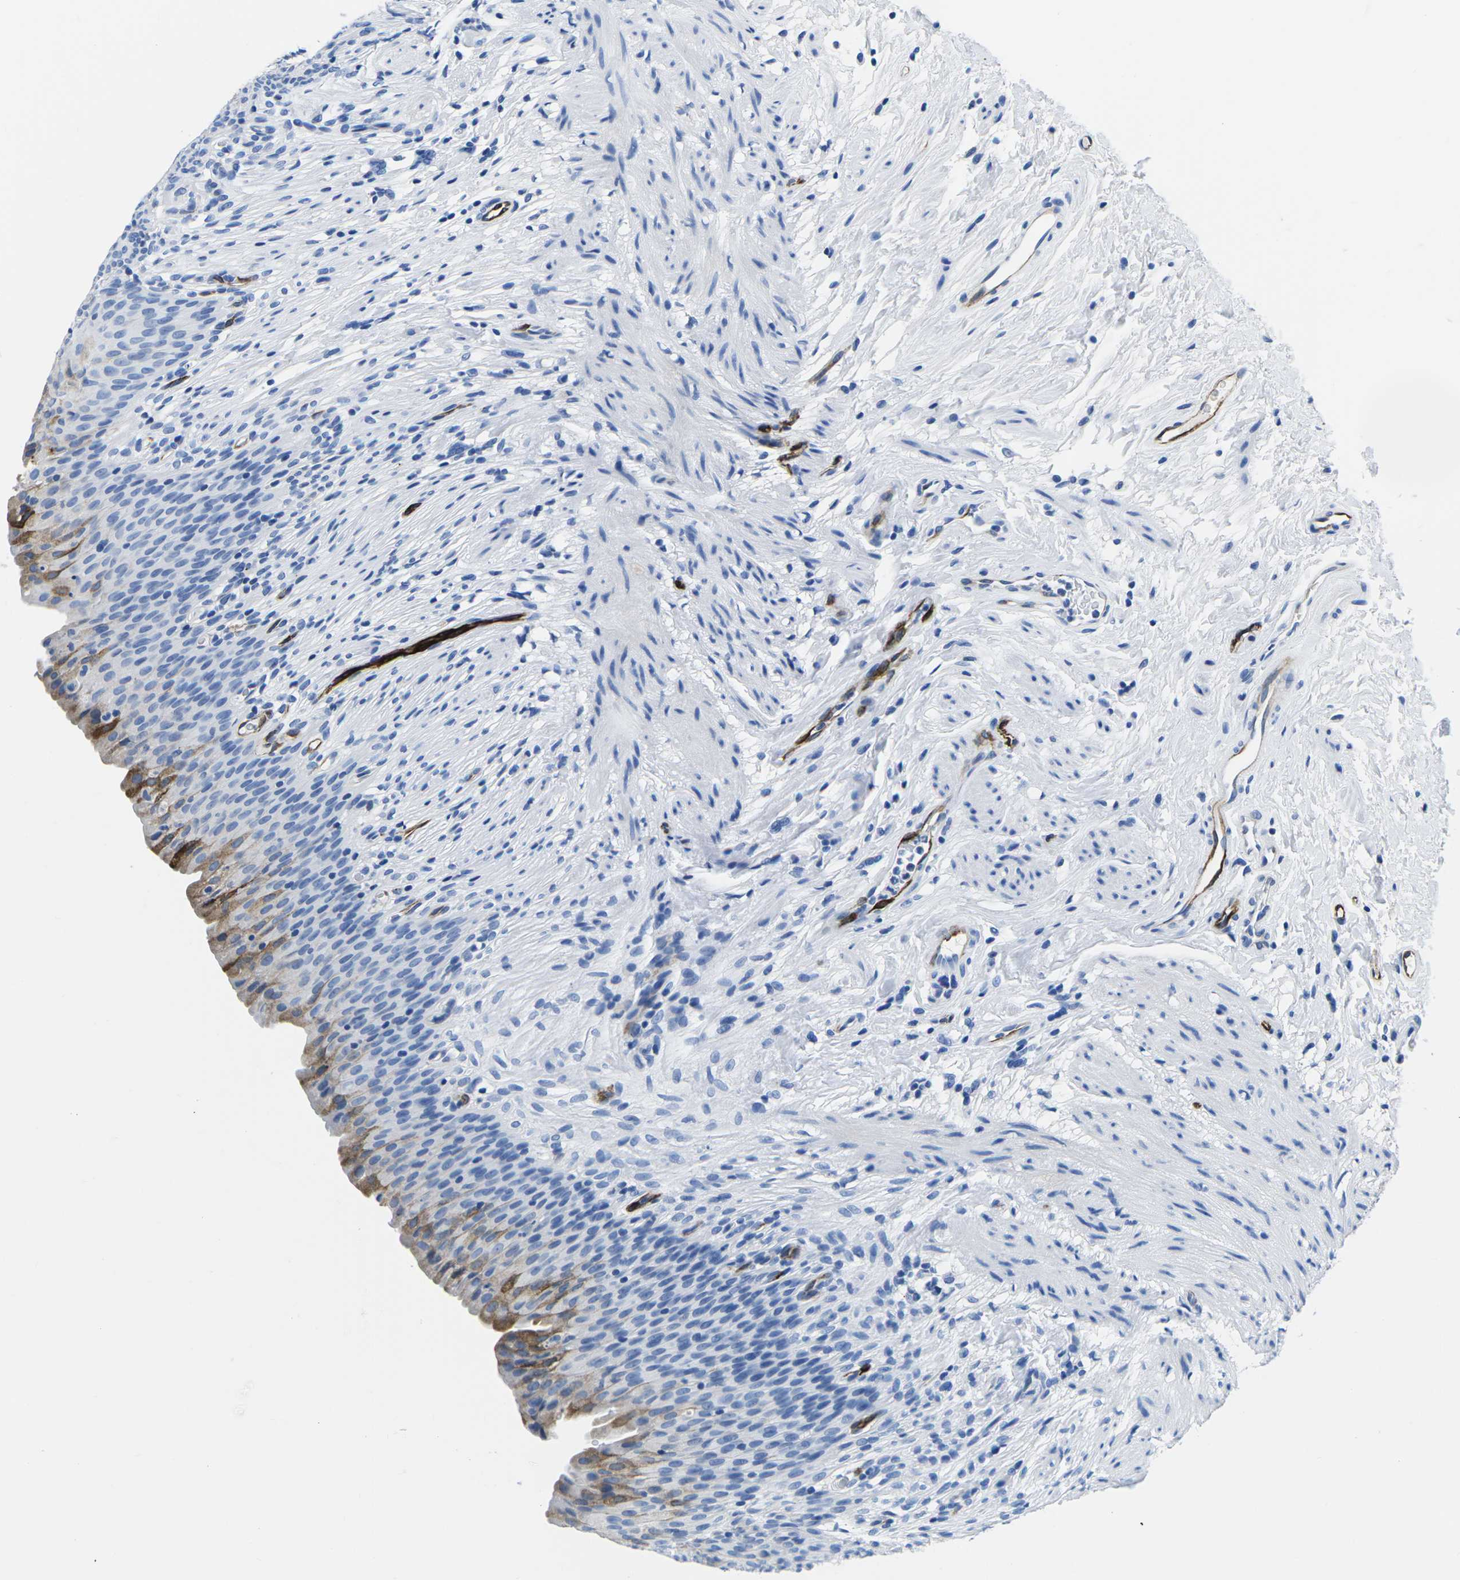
{"staining": {"intensity": "strong", "quantity": "<25%", "location": "cytoplasmic/membranous"}, "tissue": "urinary bladder", "cell_type": "Urothelial cells", "image_type": "normal", "snomed": [{"axis": "morphology", "description": "Normal tissue, NOS"}, {"axis": "topography", "description": "Urinary bladder"}], "caption": "IHC photomicrograph of benign urinary bladder: human urinary bladder stained using immunohistochemistry reveals medium levels of strong protein expression localized specifically in the cytoplasmic/membranous of urothelial cells, appearing as a cytoplasmic/membranous brown color.", "gene": "CYP1A2", "patient": {"sex": "female", "age": 79}}